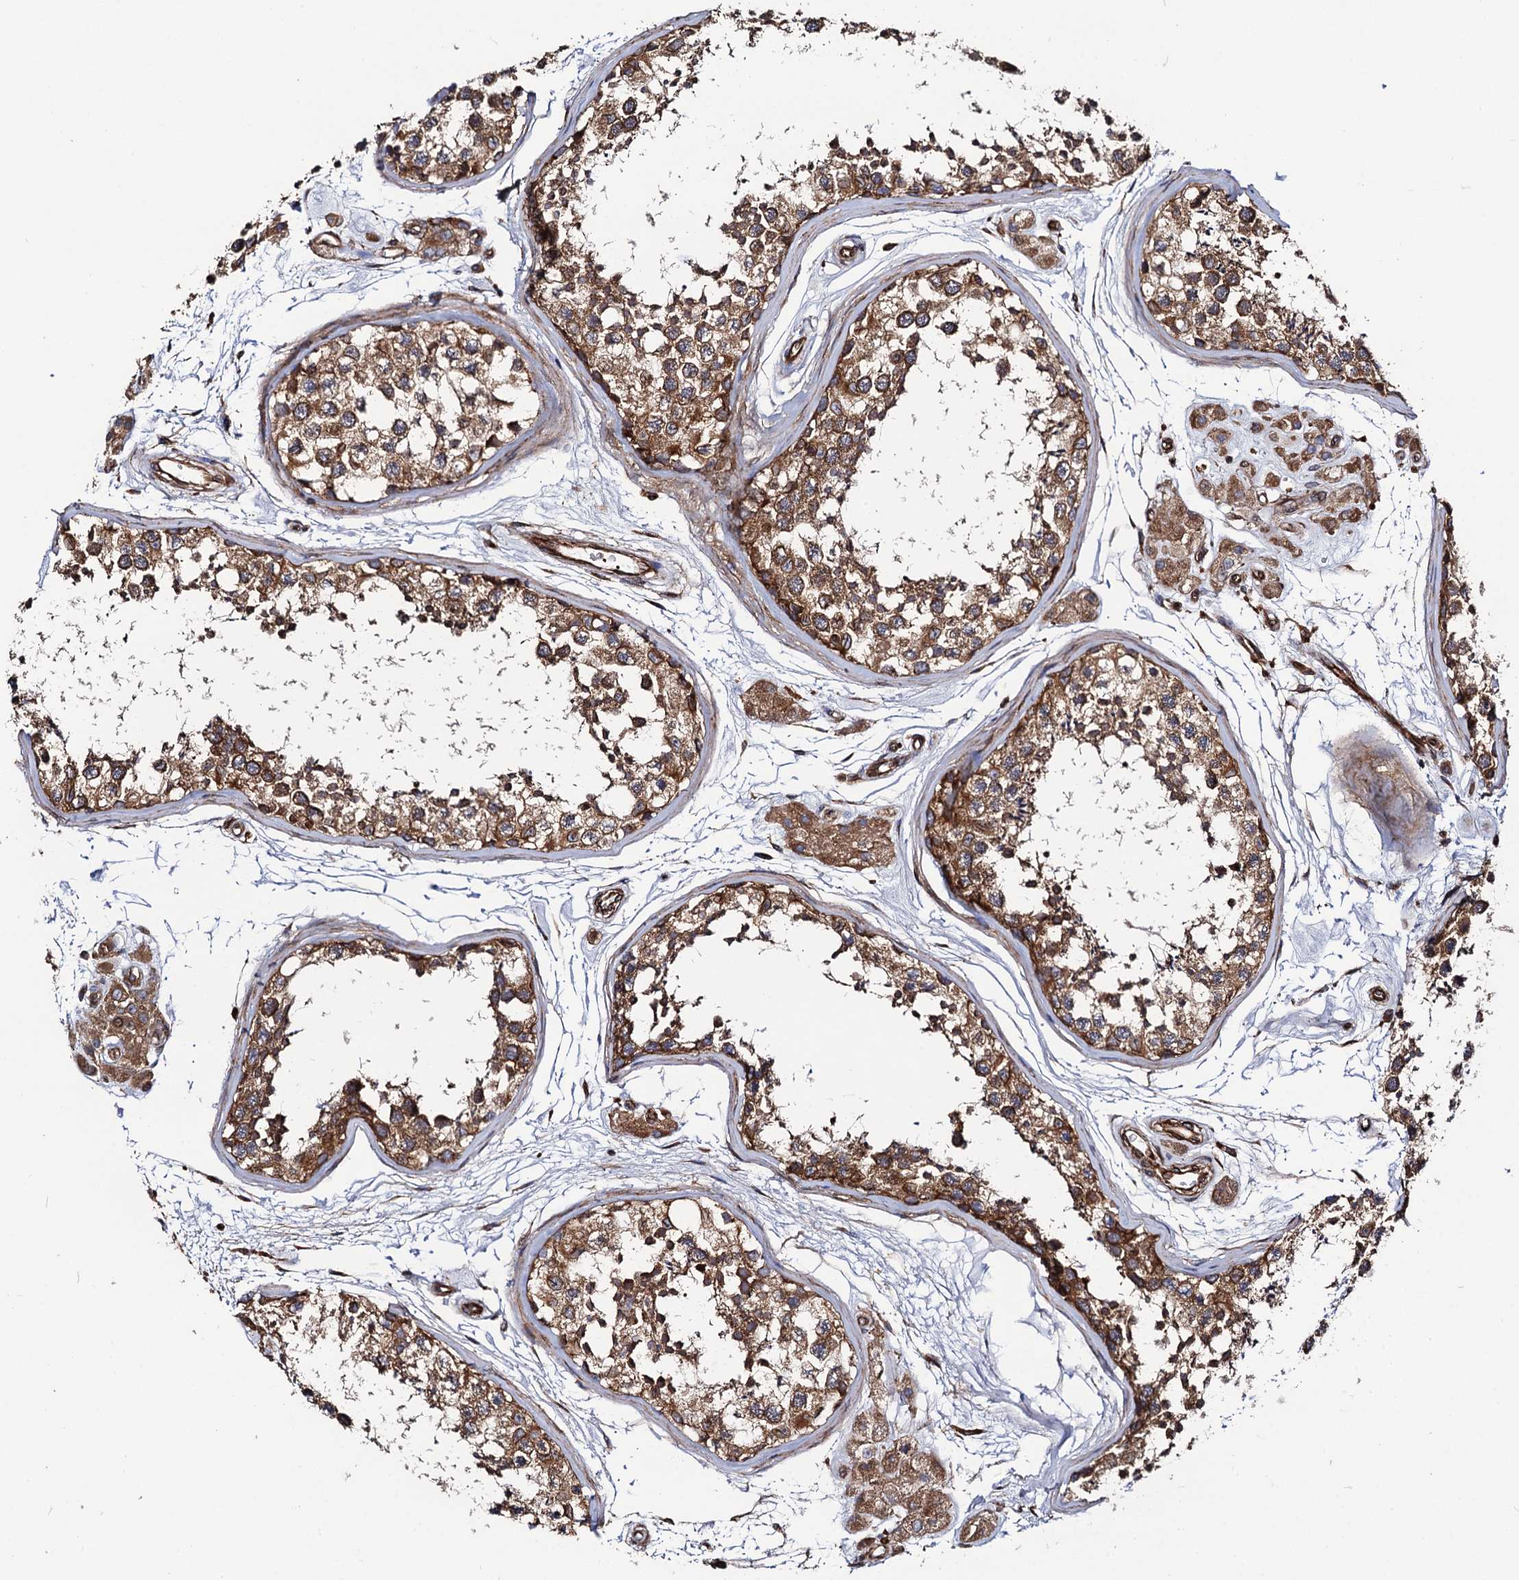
{"staining": {"intensity": "moderate", "quantity": ">75%", "location": "cytoplasmic/membranous"}, "tissue": "testis", "cell_type": "Cells in seminiferous ducts", "image_type": "normal", "snomed": [{"axis": "morphology", "description": "Normal tissue, NOS"}, {"axis": "topography", "description": "Testis"}], "caption": "Protein analysis of unremarkable testis demonstrates moderate cytoplasmic/membranous positivity in about >75% of cells in seminiferous ducts. The protein of interest is stained brown, and the nuclei are stained in blue (DAB IHC with brightfield microscopy, high magnification).", "gene": "CIP2A", "patient": {"sex": "male", "age": 56}}